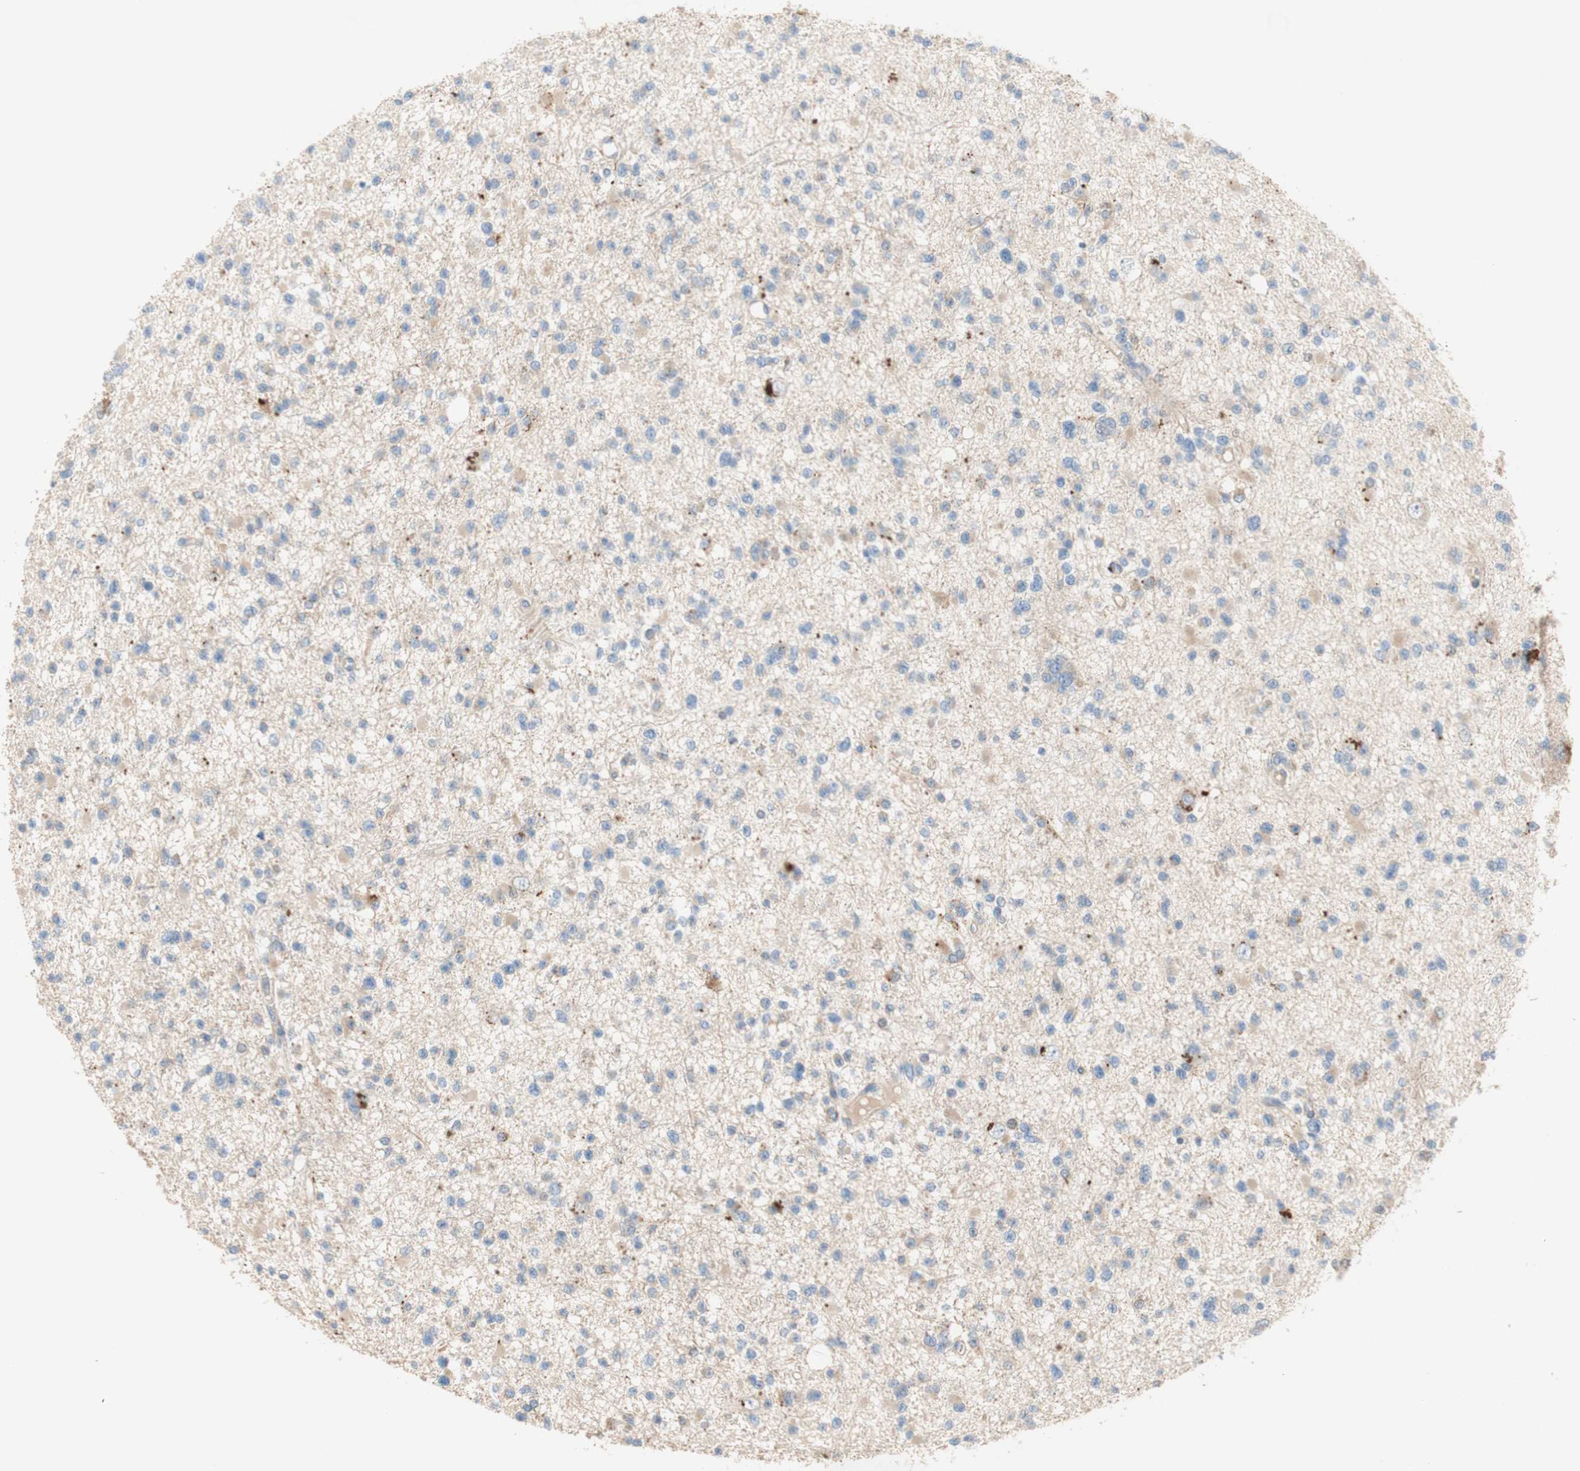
{"staining": {"intensity": "negative", "quantity": "none", "location": "none"}, "tissue": "glioma", "cell_type": "Tumor cells", "image_type": "cancer", "snomed": [{"axis": "morphology", "description": "Glioma, malignant, Low grade"}, {"axis": "topography", "description": "Brain"}], "caption": "Immunohistochemistry (IHC) image of glioma stained for a protein (brown), which displays no expression in tumor cells.", "gene": "PTPN21", "patient": {"sex": "female", "age": 22}}